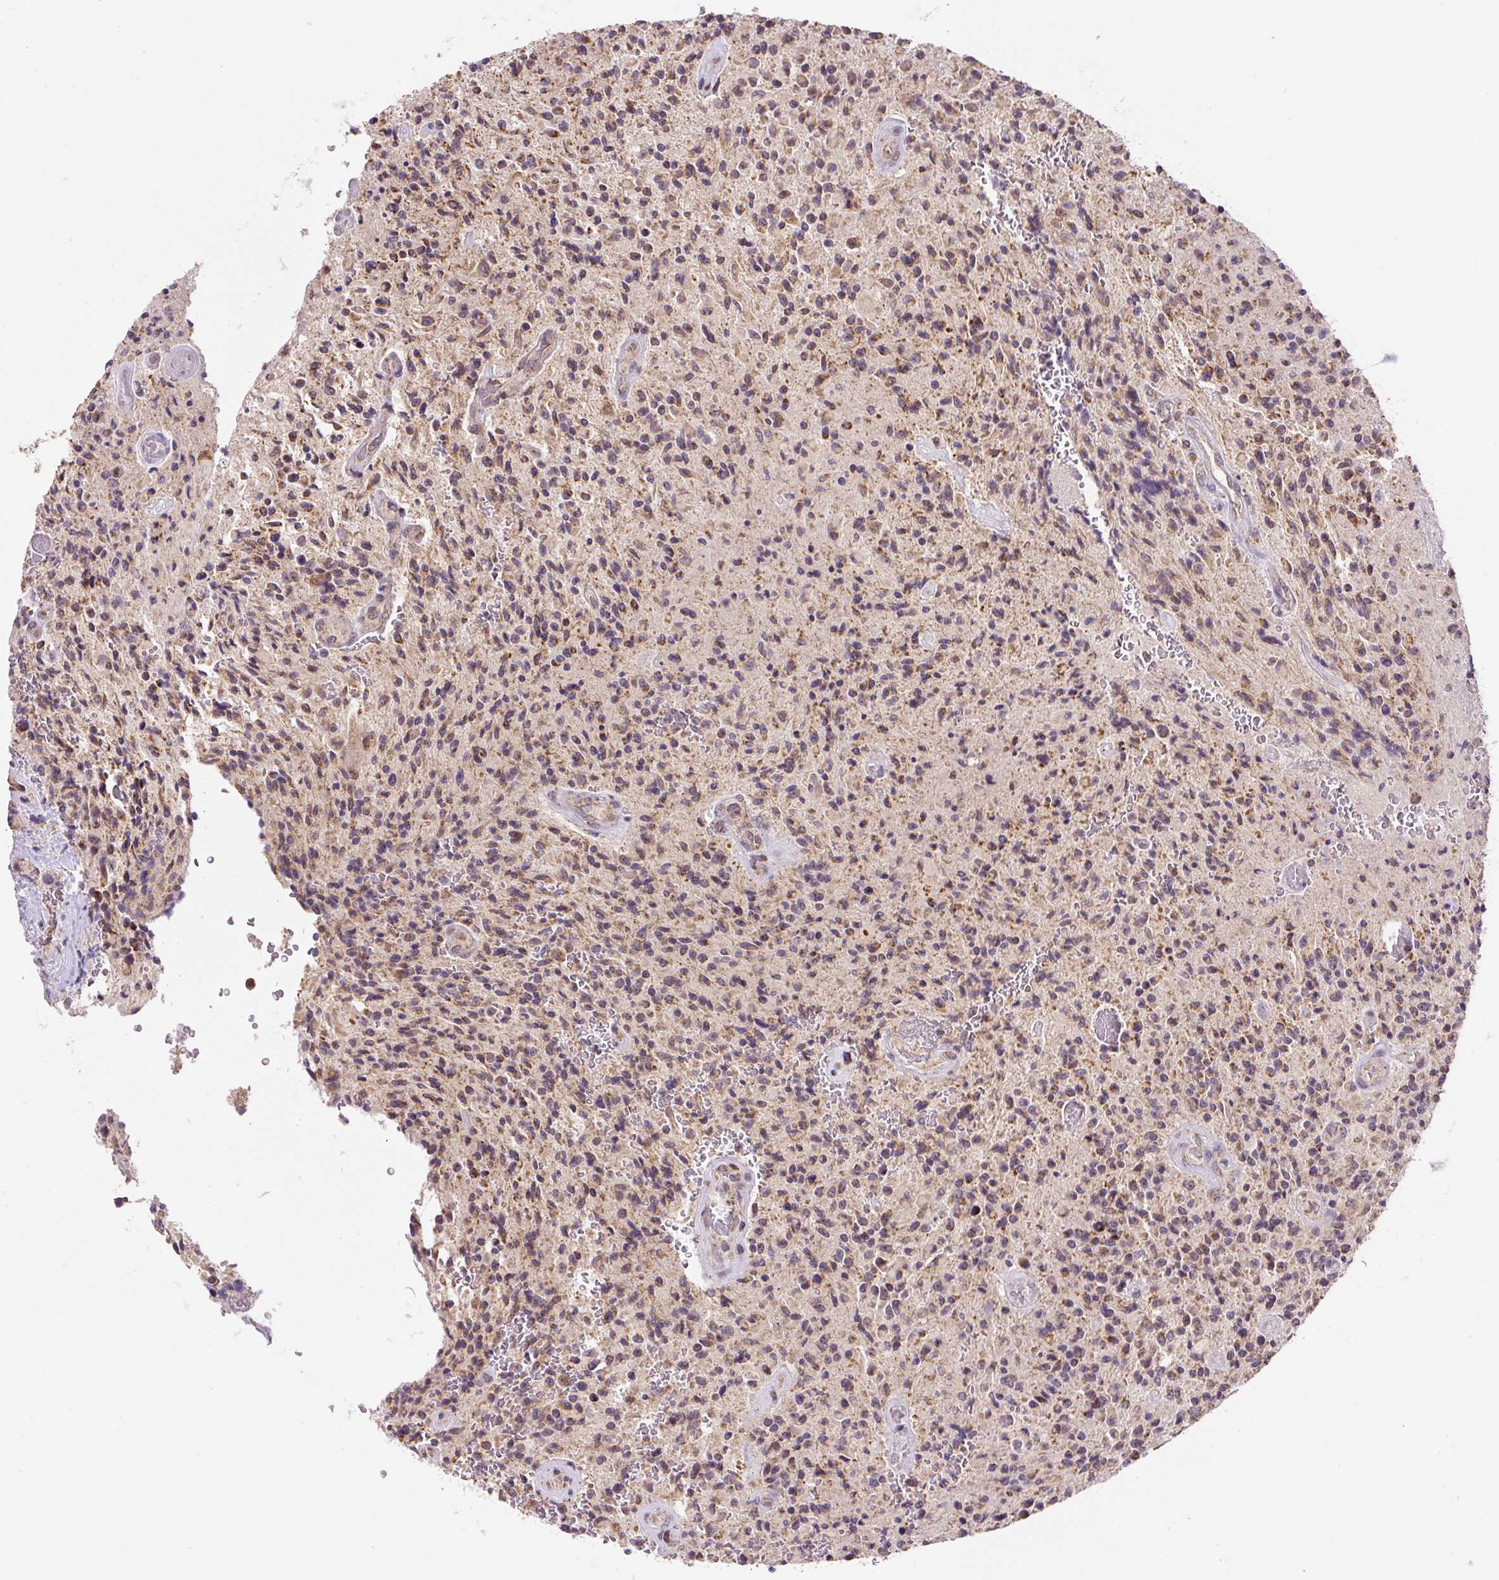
{"staining": {"intensity": "moderate", "quantity": ">75%", "location": "cytoplasmic/membranous"}, "tissue": "glioma", "cell_type": "Tumor cells", "image_type": "cancer", "snomed": [{"axis": "morphology", "description": "Normal tissue, NOS"}, {"axis": "morphology", "description": "Glioma, malignant, High grade"}, {"axis": "topography", "description": "Cerebral cortex"}], "caption": "Glioma tissue reveals moderate cytoplasmic/membranous staining in about >75% of tumor cells, visualized by immunohistochemistry.", "gene": "MFSD9", "patient": {"sex": "male", "age": 56}}